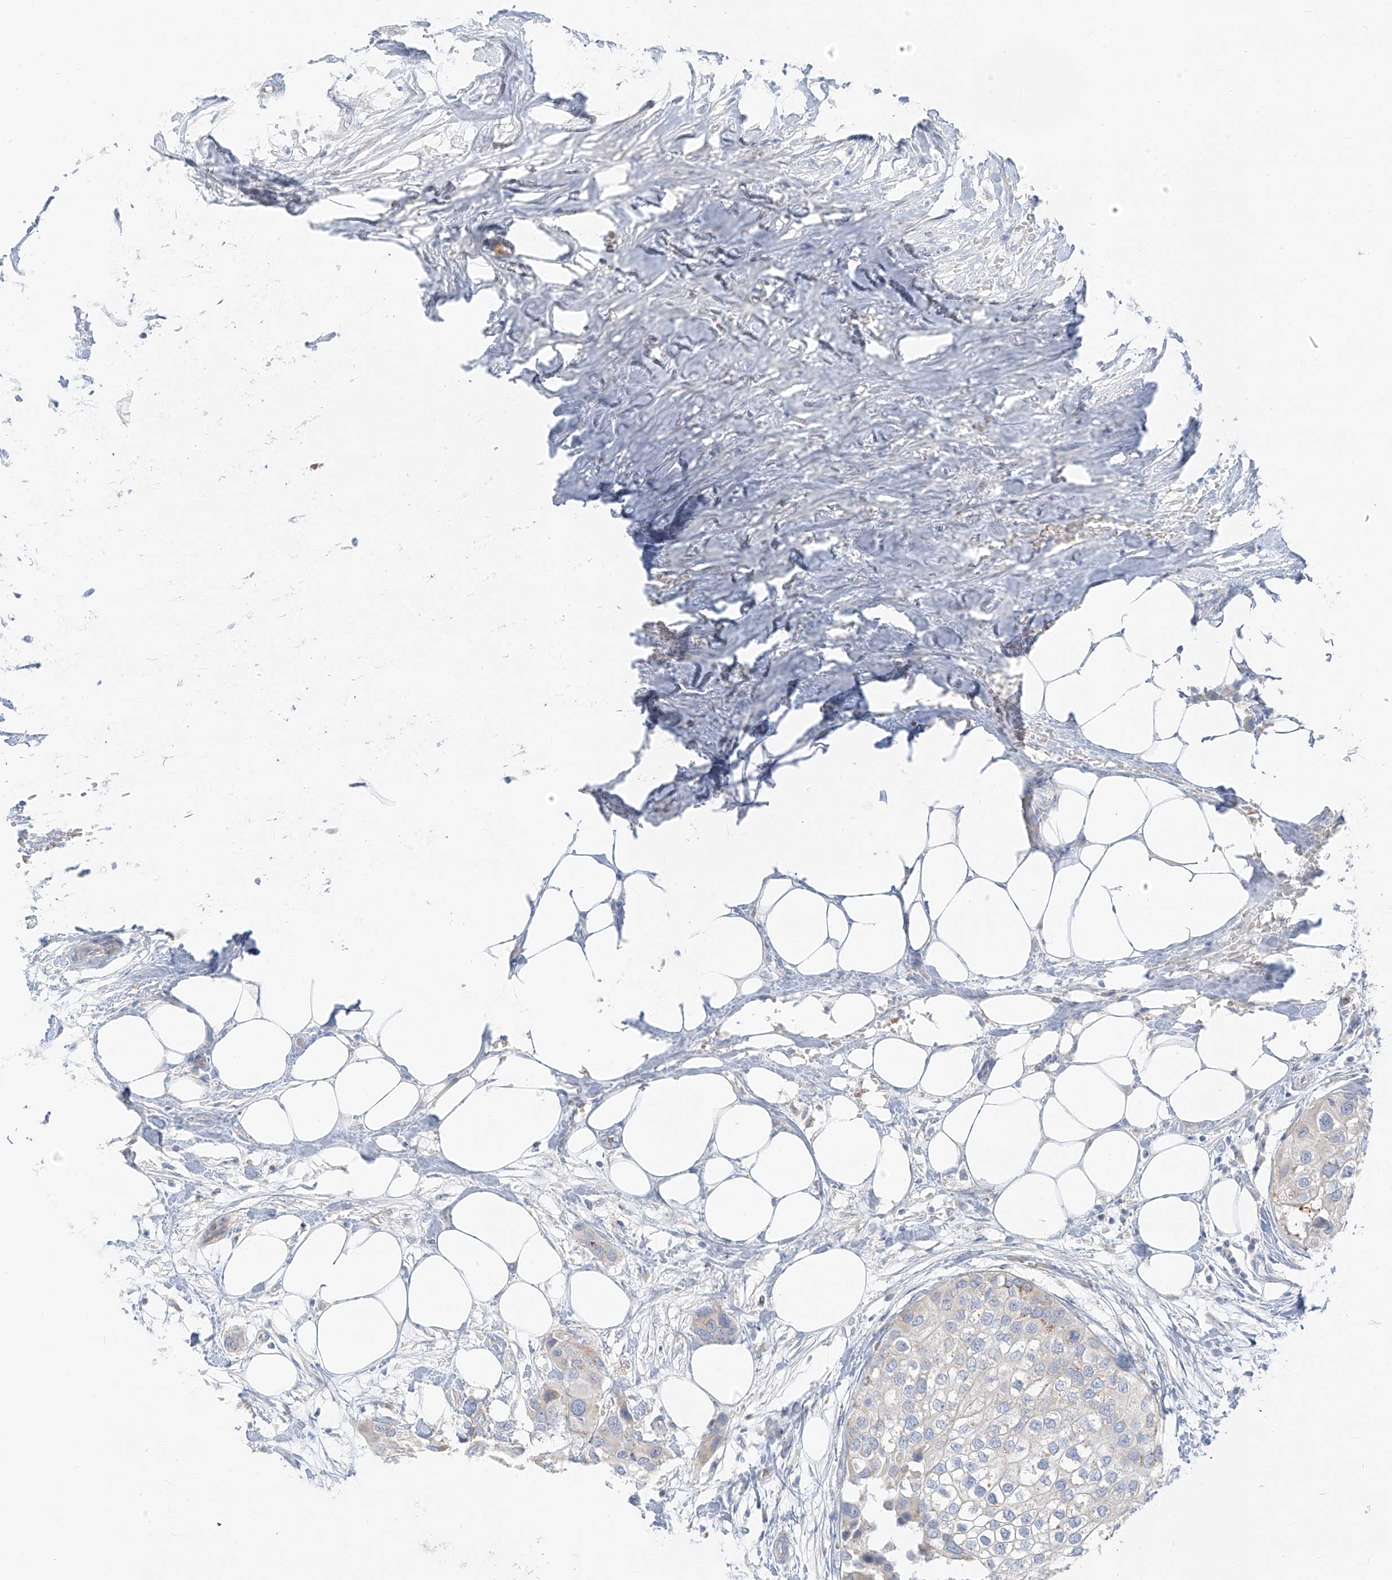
{"staining": {"intensity": "negative", "quantity": "none", "location": "none"}, "tissue": "urothelial cancer", "cell_type": "Tumor cells", "image_type": "cancer", "snomed": [{"axis": "morphology", "description": "Urothelial carcinoma, High grade"}, {"axis": "topography", "description": "Urinary bladder"}], "caption": "Urothelial cancer was stained to show a protein in brown. There is no significant positivity in tumor cells.", "gene": "PGC", "patient": {"sex": "male", "age": 64}}